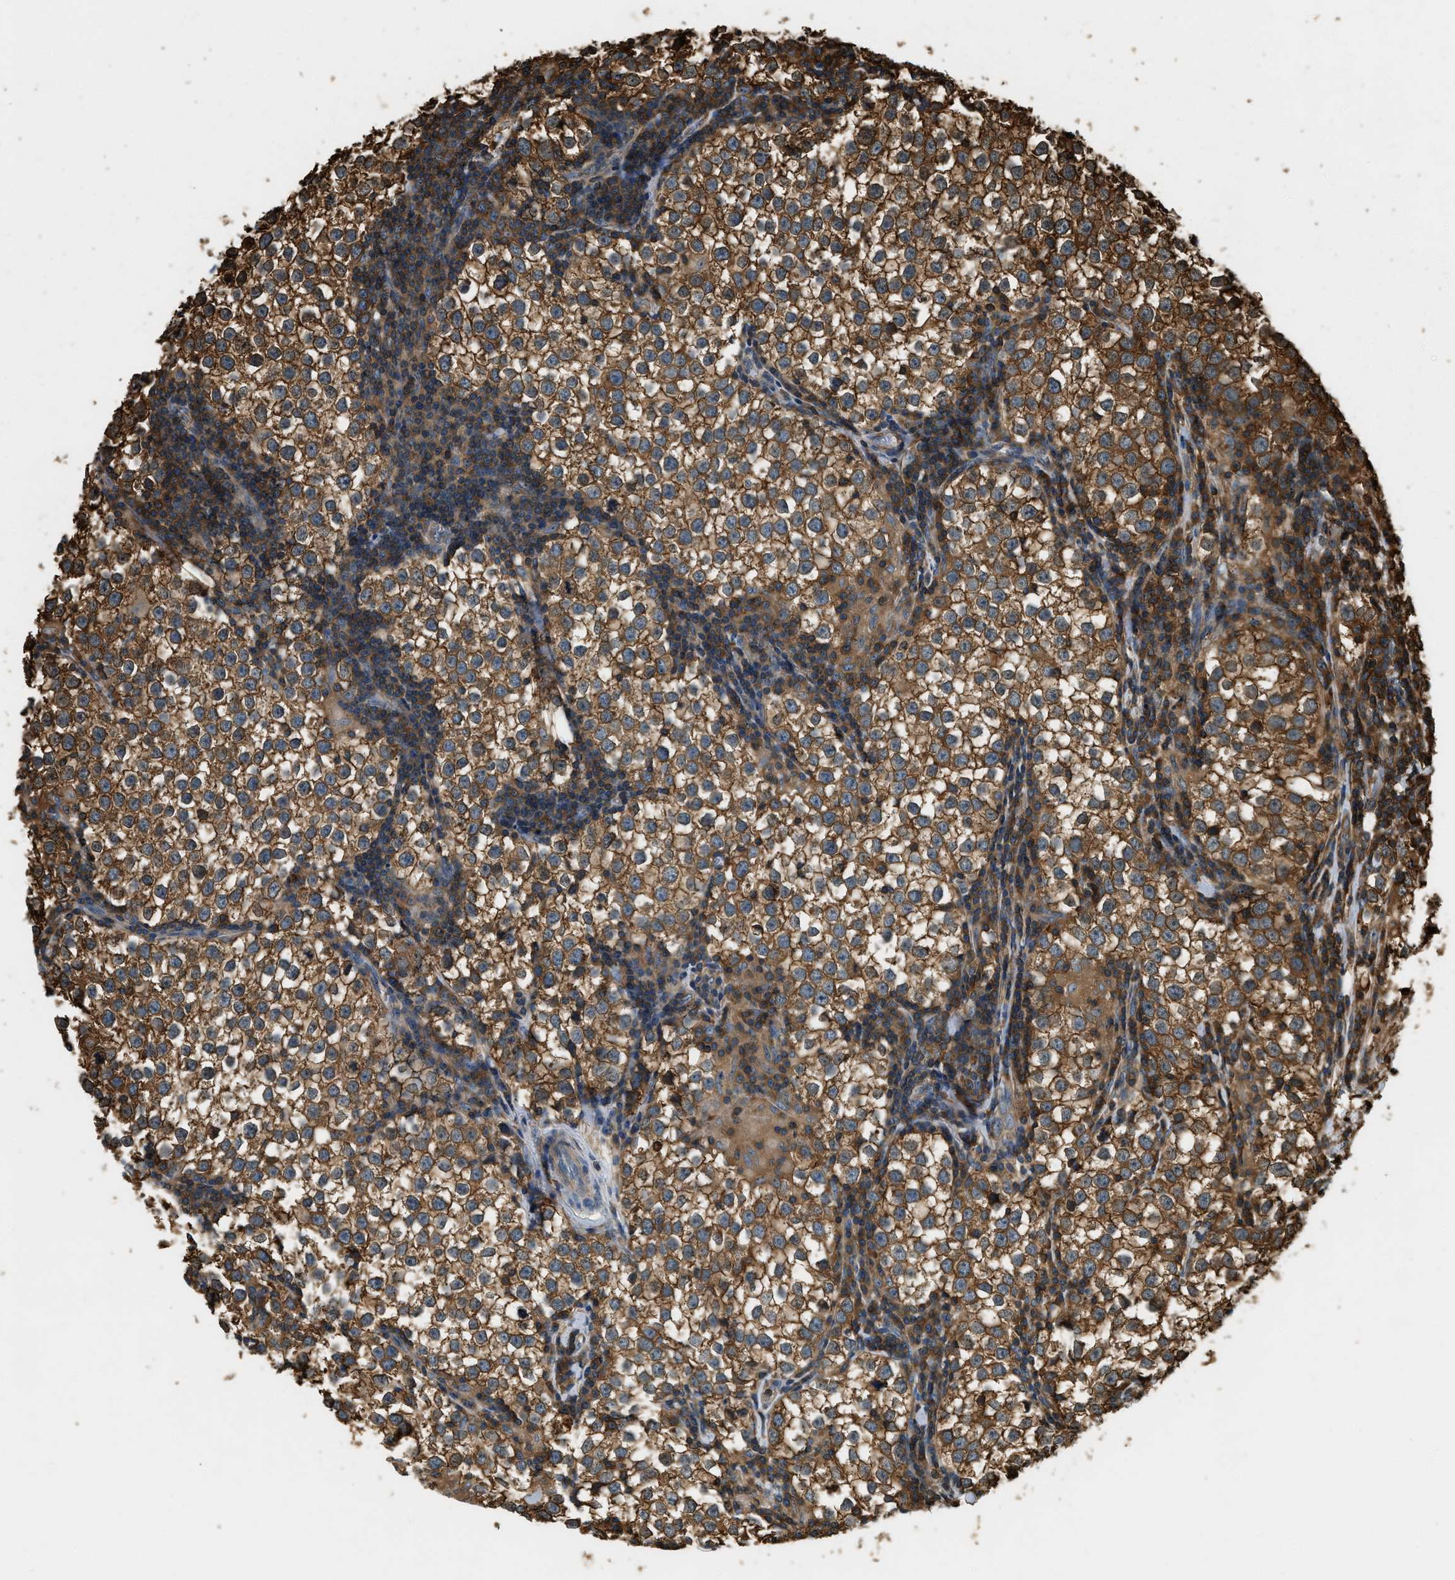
{"staining": {"intensity": "strong", "quantity": ">75%", "location": "cytoplasmic/membranous"}, "tissue": "testis cancer", "cell_type": "Tumor cells", "image_type": "cancer", "snomed": [{"axis": "morphology", "description": "Seminoma, NOS"}, {"axis": "morphology", "description": "Carcinoma, Embryonal, NOS"}, {"axis": "topography", "description": "Testis"}], "caption": "Immunohistochemical staining of testis cancer reveals strong cytoplasmic/membranous protein staining in about >75% of tumor cells.", "gene": "YARS1", "patient": {"sex": "male", "age": 36}}